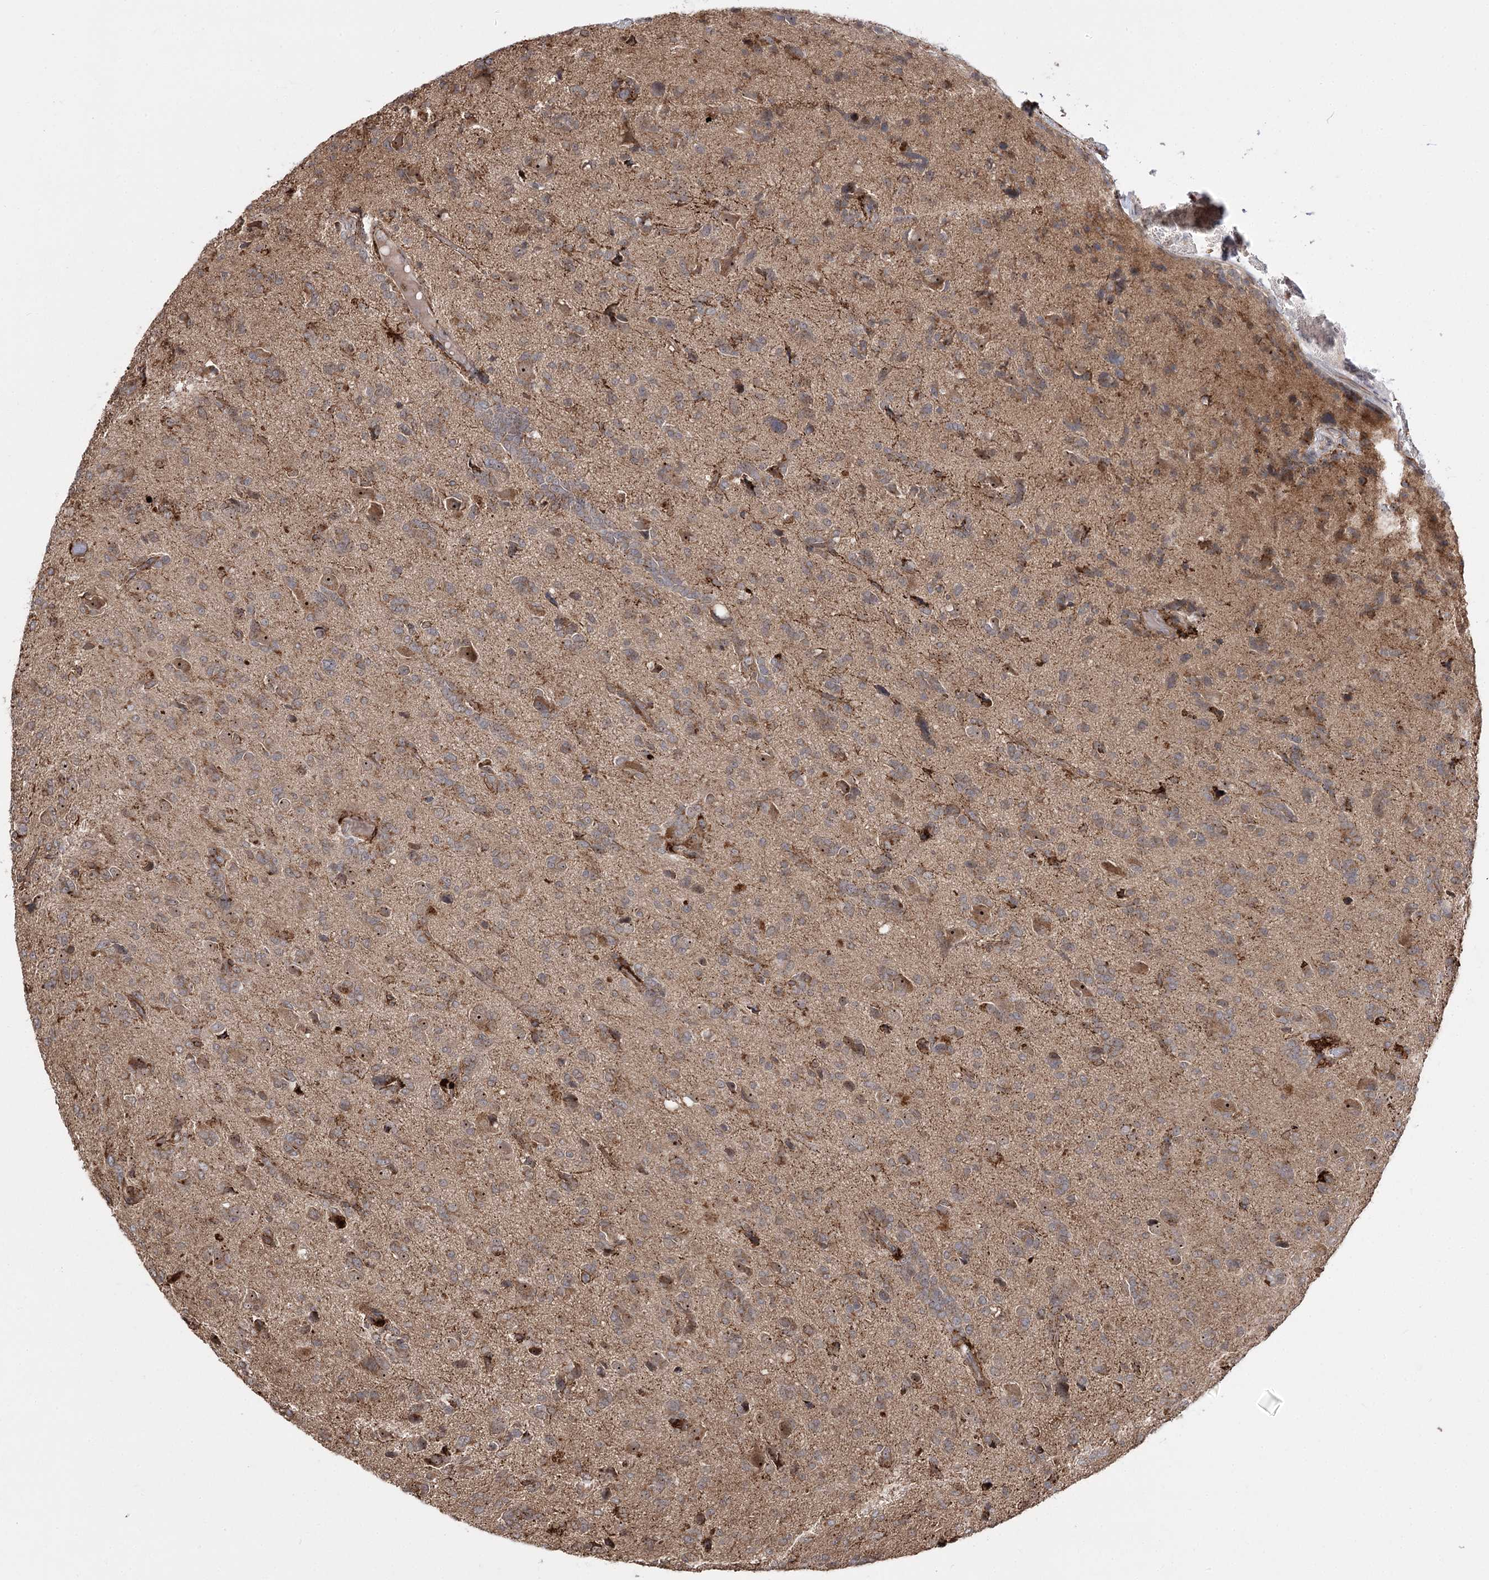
{"staining": {"intensity": "weak", "quantity": ">75%", "location": "cytoplasmic/membranous"}, "tissue": "glioma", "cell_type": "Tumor cells", "image_type": "cancer", "snomed": [{"axis": "morphology", "description": "Glioma, malignant, High grade"}, {"axis": "topography", "description": "Brain"}], "caption": "Immunohistochemistry (IHC) (DAB (3,3'-diaminobenzidine)) staining of high-grade glioma (malignant) reveals weak cytoplasmic/membranous protein positivity in about >75% of tumor cells.", "gene": "FANCL", "patient": {"sex": "female", "age": 59}}